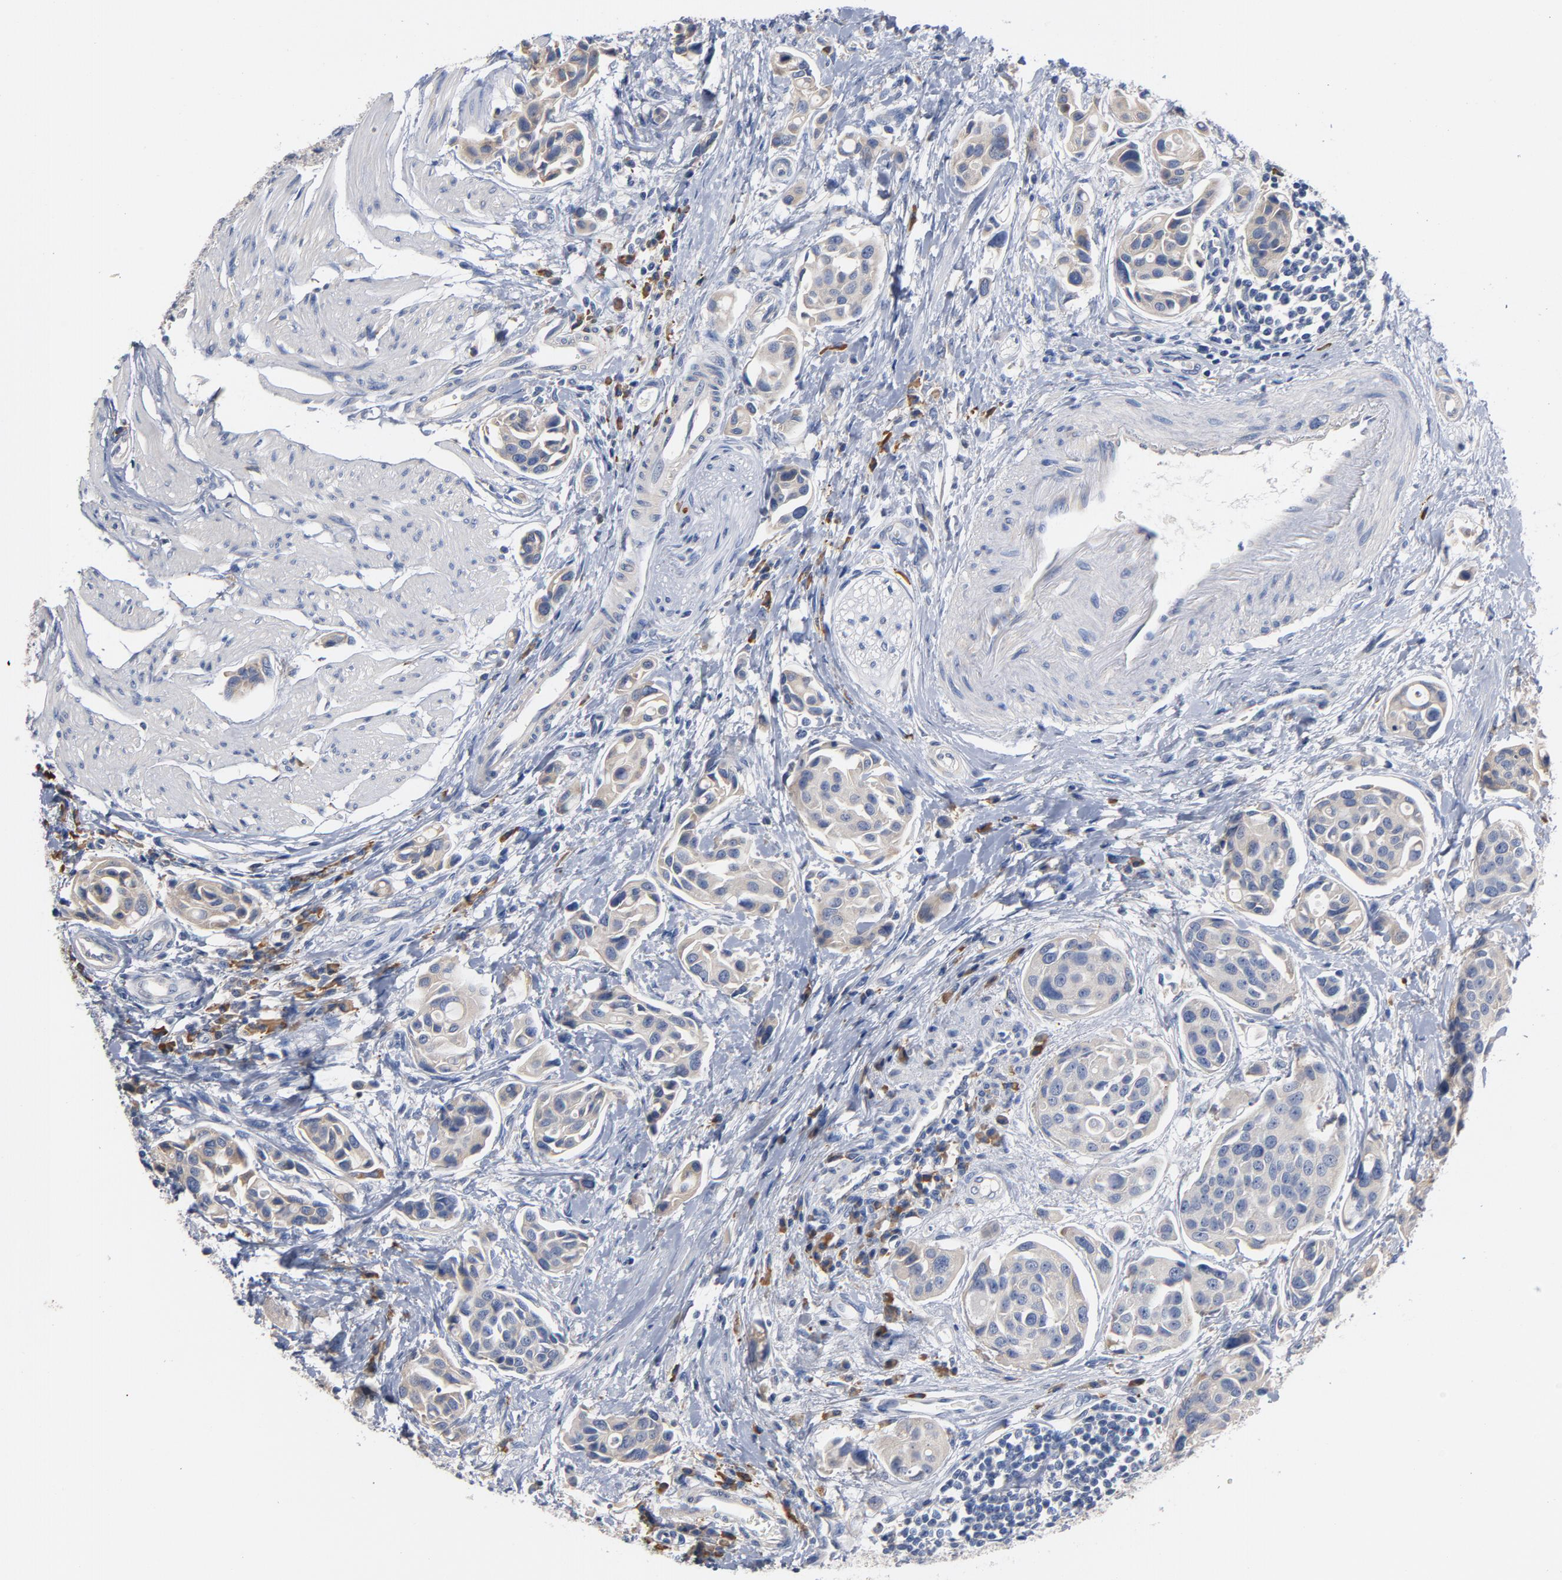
{"staining": {"intensity": "weak", "quantity": "<25%", "location": "cytoplasmic/membranous"}, "tissue": "urothelial cancer", "cell_type": "Tumor cells", "image_type": "cancer", "snomed": [{"axis": "morphology", "description": "Urothelial carcinoma, High grade"}, {"axis": "topography", "description": "Urinary bladder"}], "caption": "Micrograph shows no significant protein staining in tumor cells of high-grade urothelial carcinoma. The staining was performed using DAB (3,3'-diaminobenzidine) to visualize the protein expression in brown, while the nuclei were stained in blue with hematoxylin (Magnification: 20x).", "gene": "TLR4", "patient": {"sex": "male", "age": 78}}